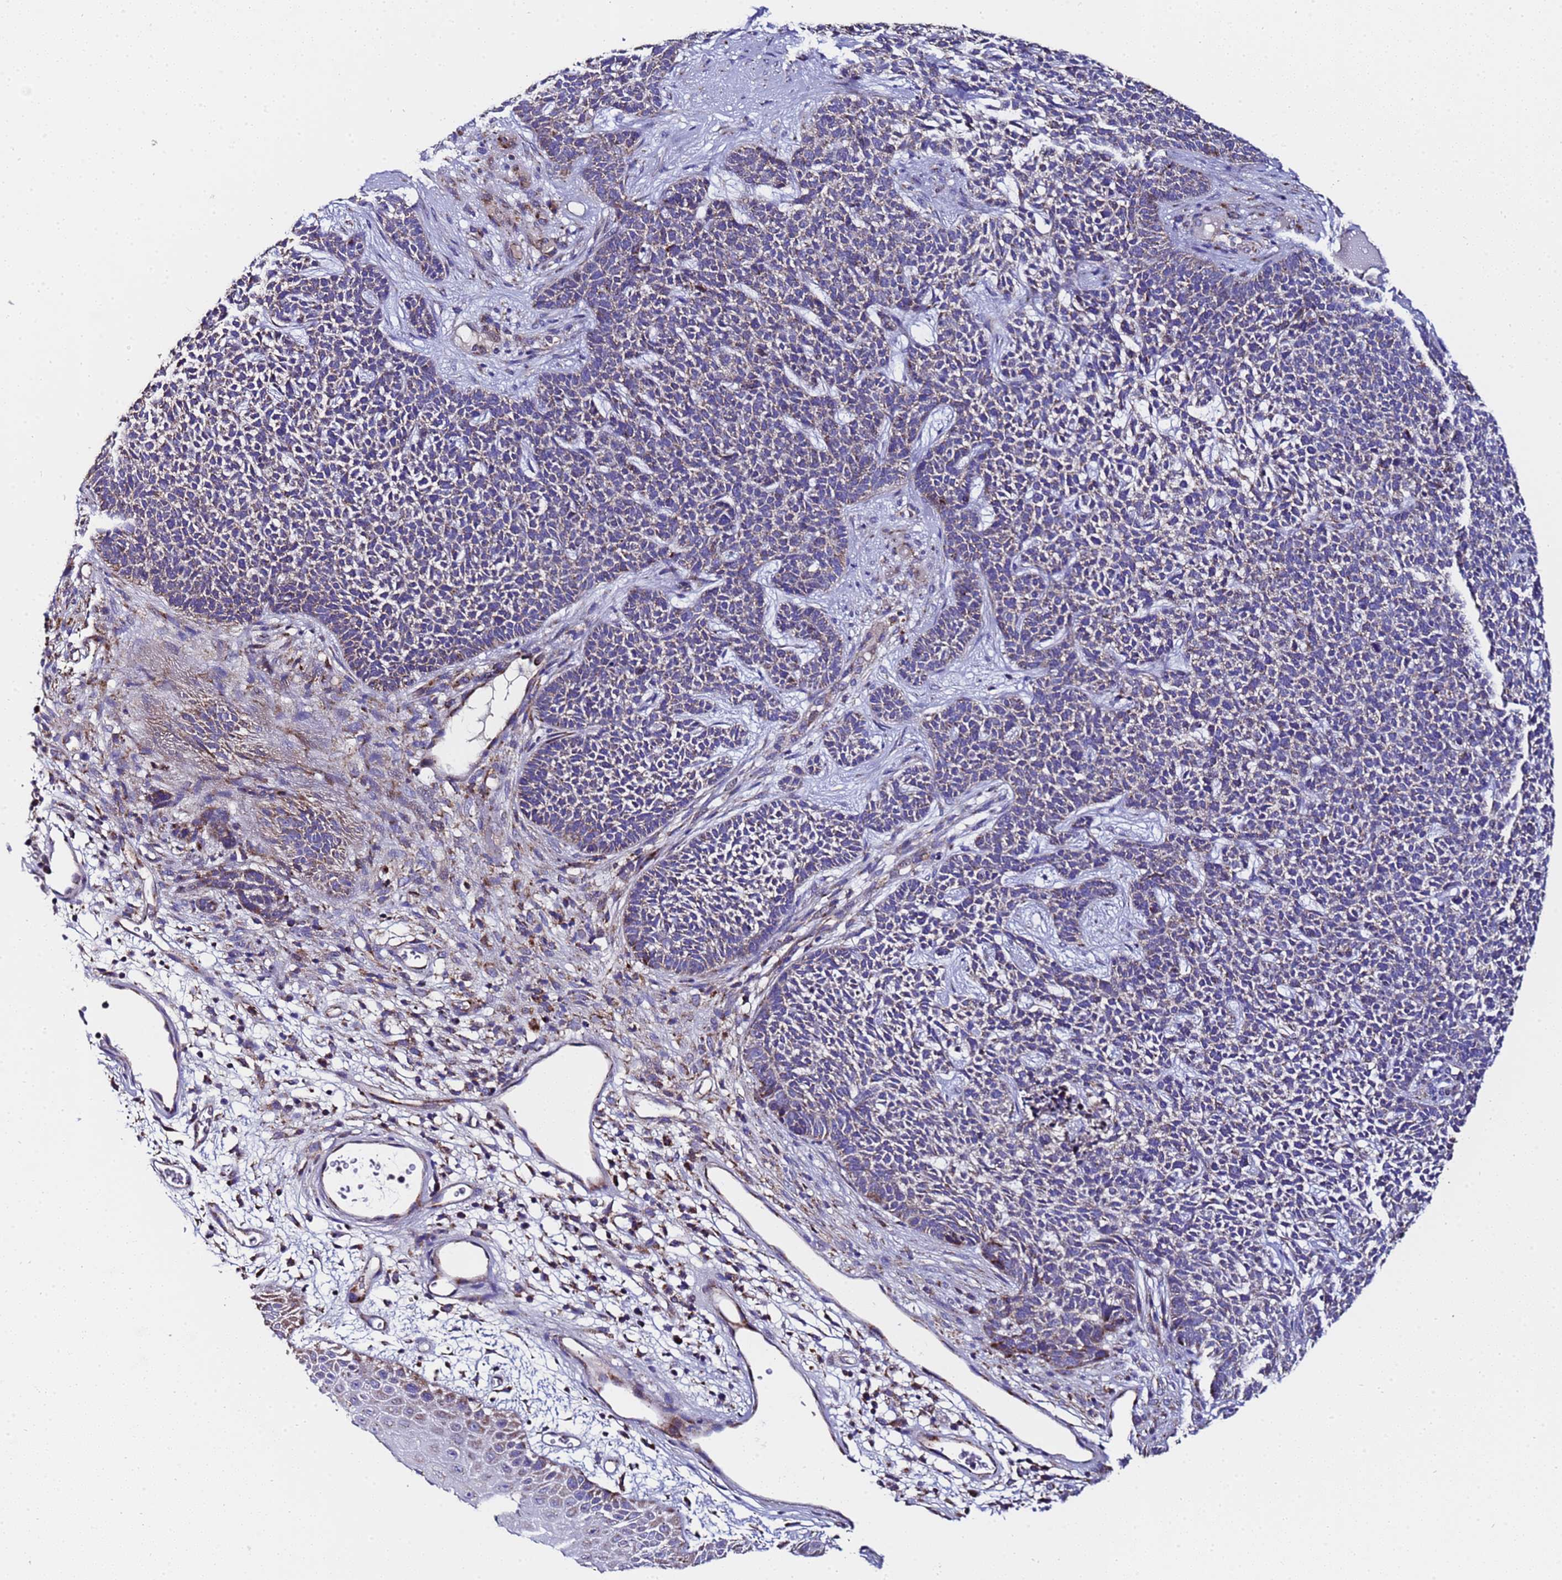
{"staining": {"intensity": "weak", "quantity": "<25%", "location": "cytoplasmic/membranous"}, "tissue": "skin cancer", "cell_type": "Tumor cells", "image_type": "cancer", "snomed": [{"axis": "morphology", "description": "Basal cell carcinoma"}, {"axis": "topography", "description": "Skin"}], "caption": "Immunohistochemistry of skin basal cell carcinoma shows no staining in tumor cells.", "gene": "MRPS12", "patient": {"sex": "female", "age": 84}}